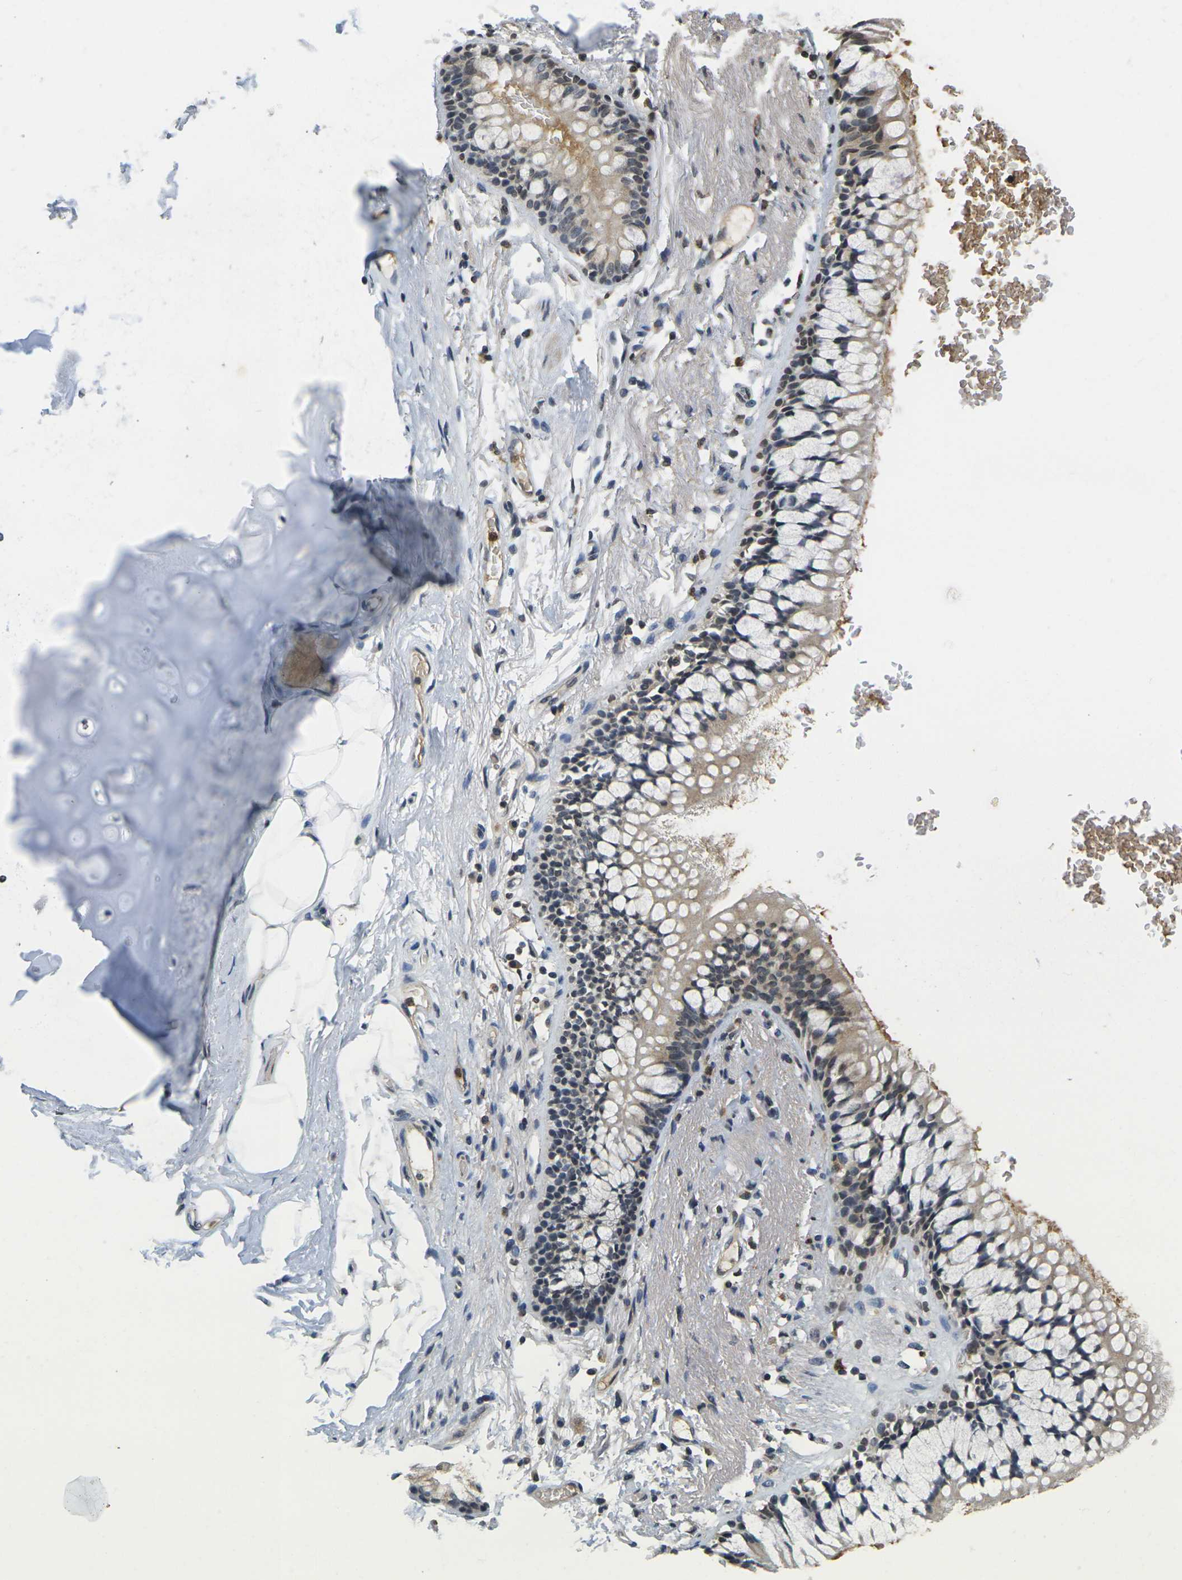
{"staining": {"intensity": "negative", "quantity": "none", "location": "none"}, "tissue": "adipose tissue", "cell_type": "Adipocytes", "image_type": "normal", "snomed": [{"axis": "morphology", "description": "Normal tissue, NOS"}, {"axis": "topography", "description": "Cartilage tissue"}, {"axis": "topography", "description": "Bronchus"}], "caption": "An IHC histopathology image of benign adipose tissue is shown. There is no staining in adipocytes of adipose tissue.", "gene": "C1QC", "patient": {"sex": "female", "age": 73}}